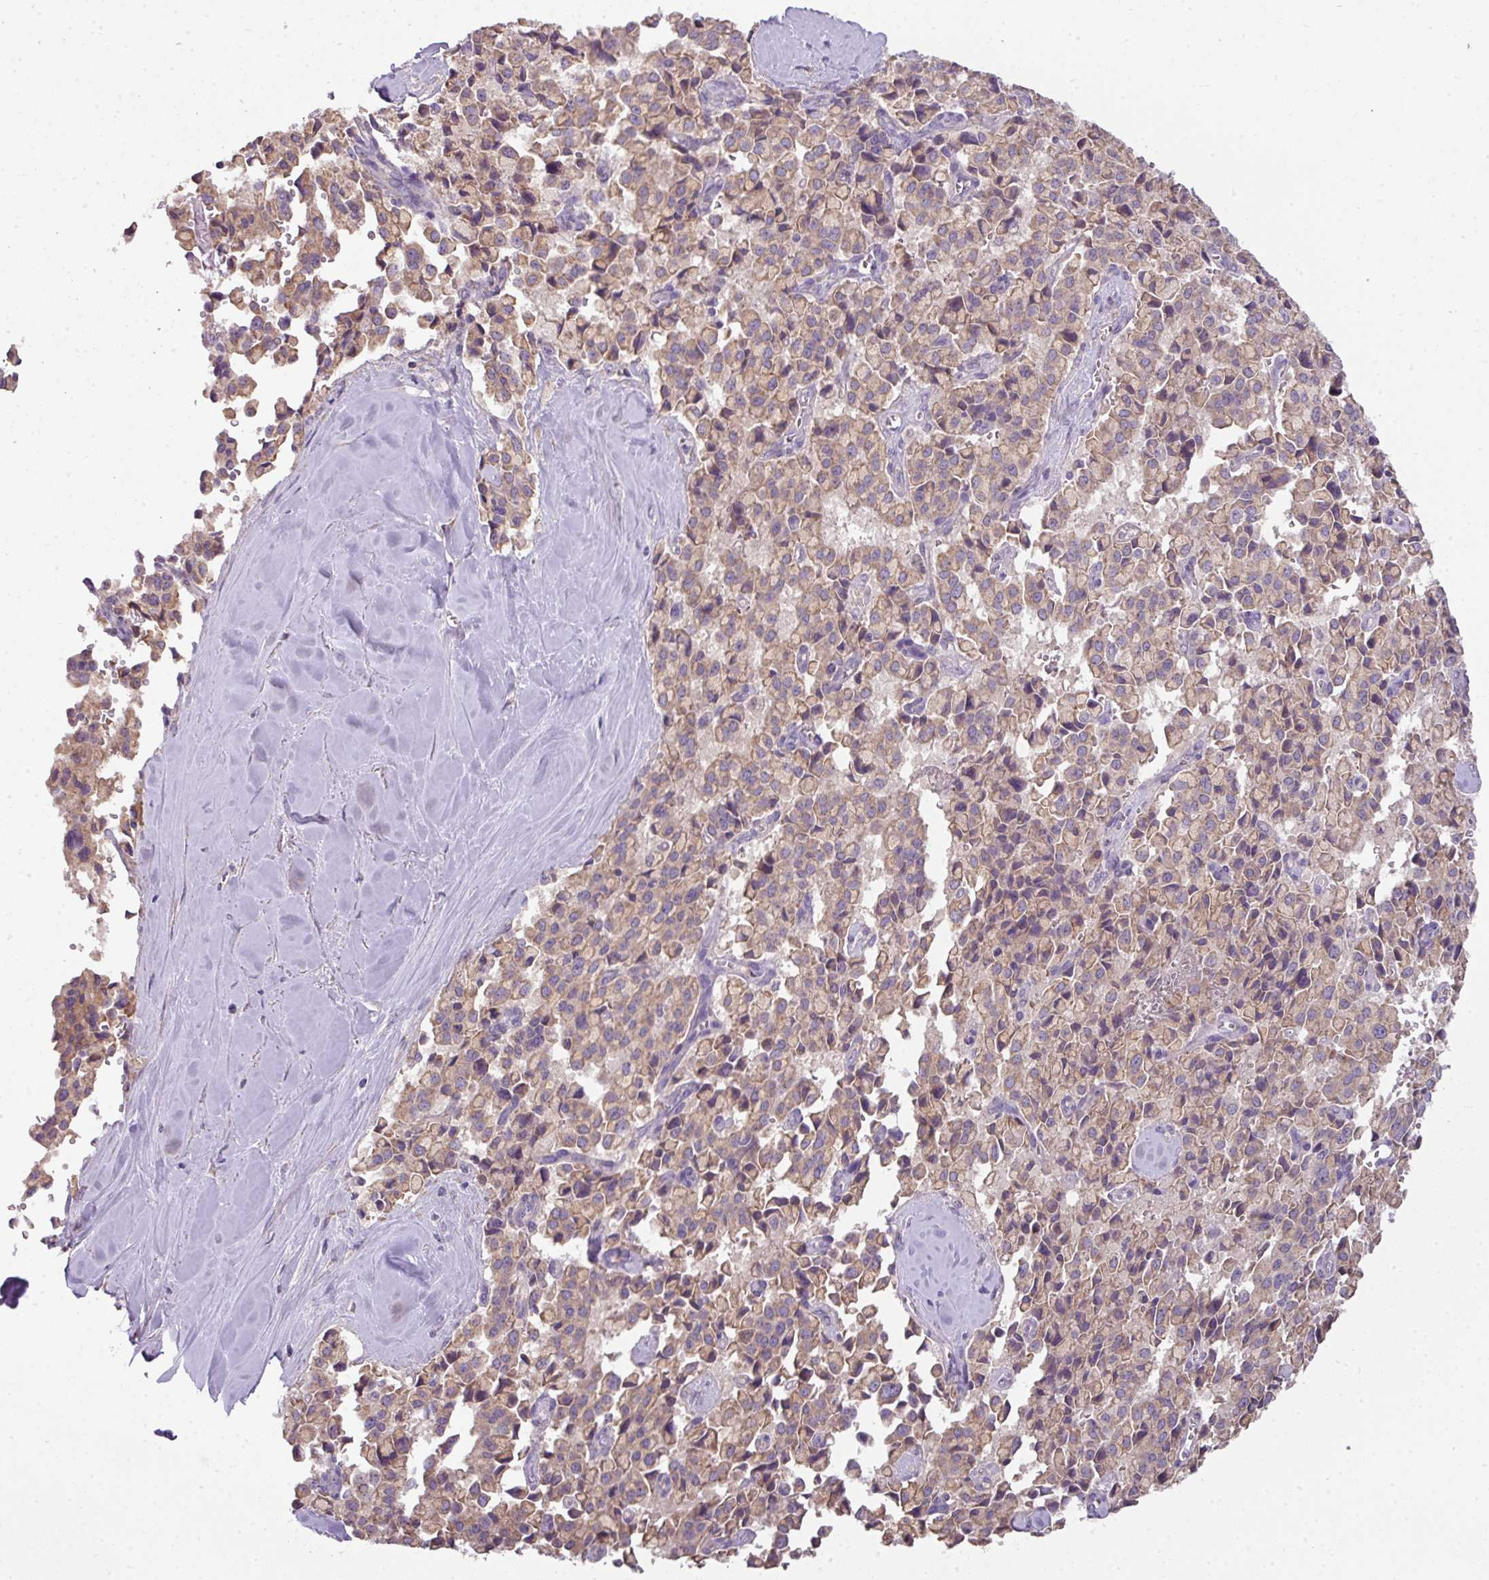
{"staining": {"intensity": "weak", "quantity": "25%-75%", "location": "cytoplasmic/membranous"}, "tissue": "pancreatic cancer", "cell_type": "Tumor cells", "image_type": "cancer", "snomed": [{"axis": "morphology", "description": "Adenocarcinoma, NOS"}, {"axis": "topography", "description": "Pancreas"}], "caption": "Human pancreatic adenocarcinoma stained for a protein (brown) reveals weak cytoplasmic/membranous positive positivity in approximately 25%-75% of tumor cells.", "gene": "PALS2", "patient": {"sex": "male", "age": 65}}